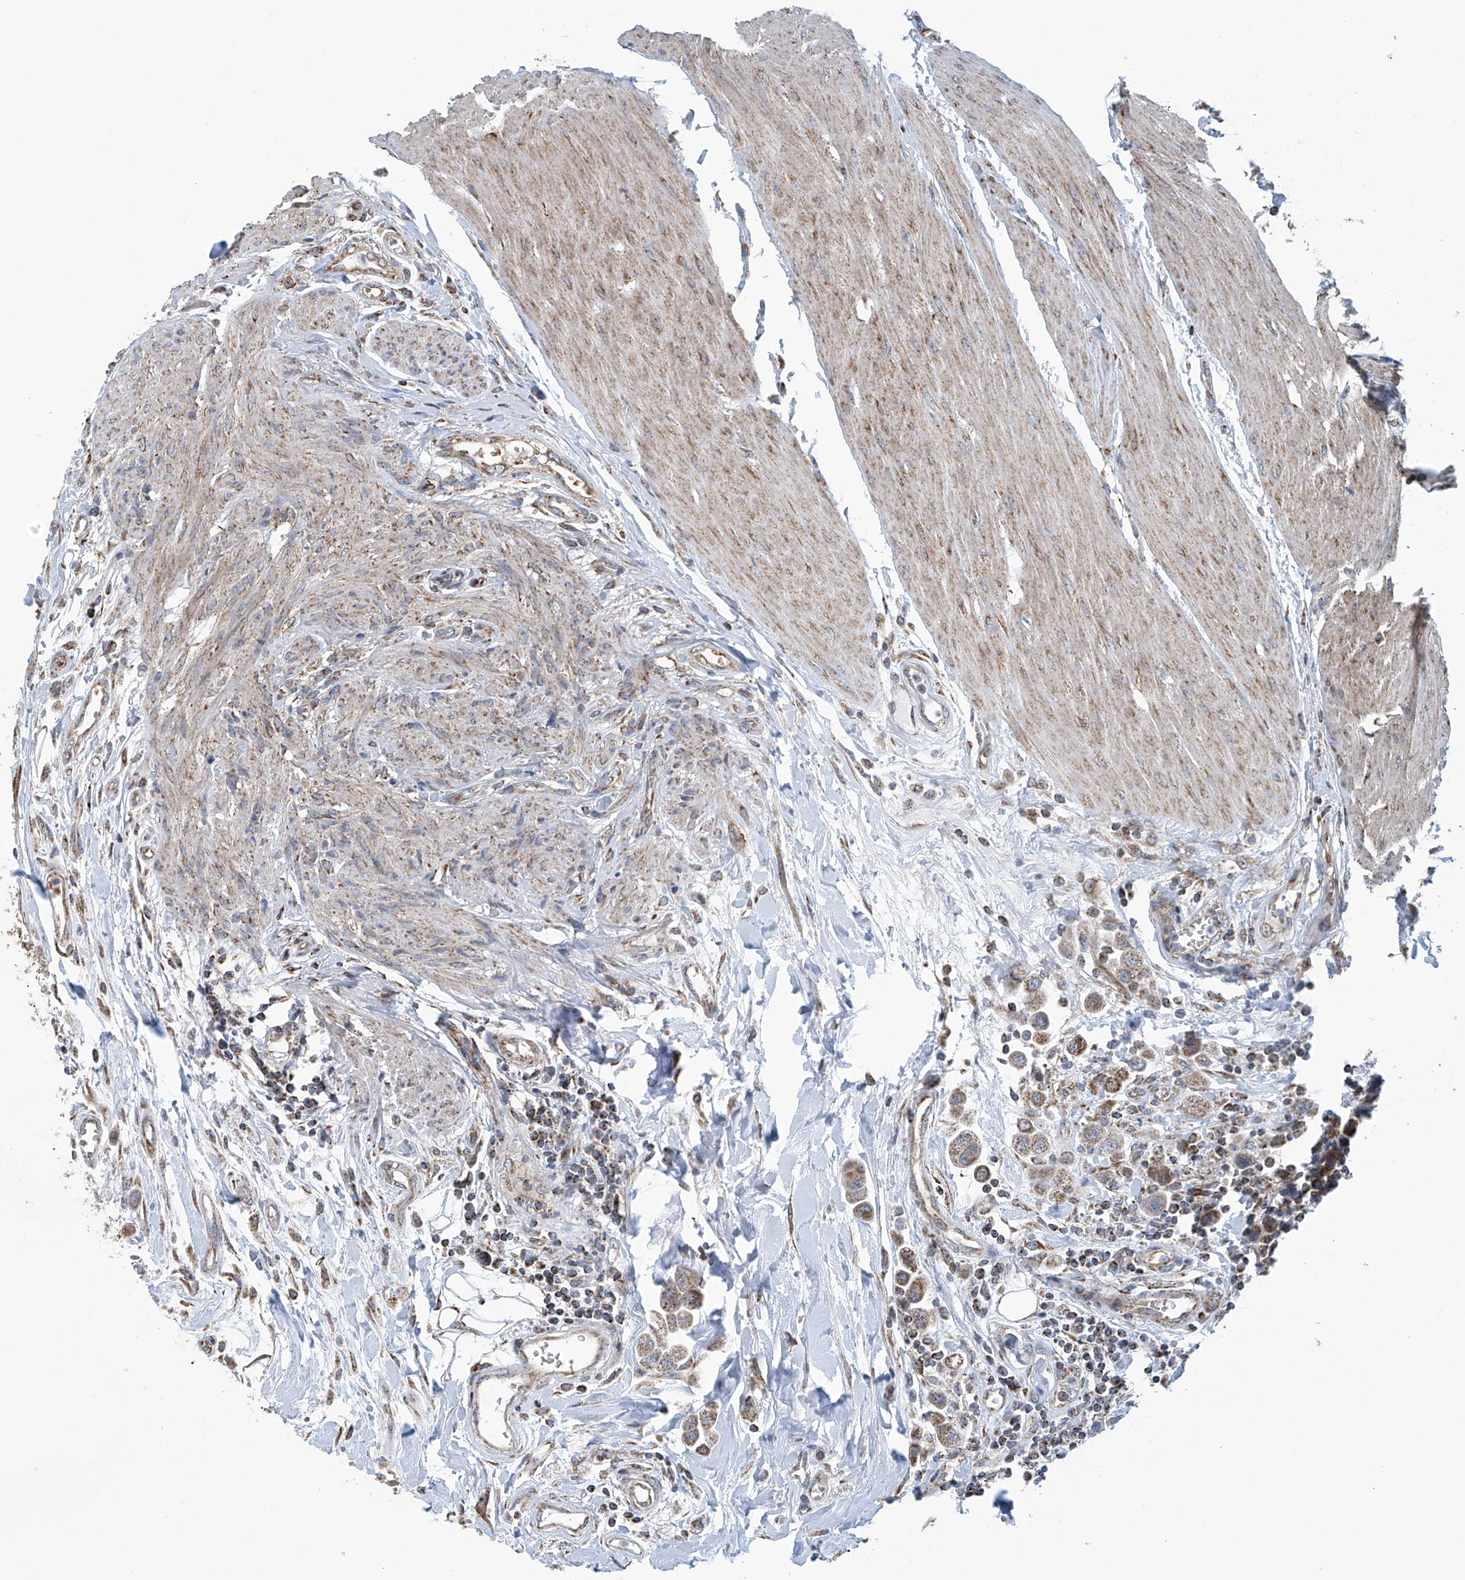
{"staining": {"intensity": "moderate", "quantity": ">75%", "location": "cytoplasmic/membranous"}, "tissue": "urothelial cancer", "cell_type": "Tumor cells", "image_type": "cancer", "snomed": [{"axis": "morphology", "description": "Urothelial carcinoma, High grade"}, {"axis": "topography", "description": "Urinary bladder"}], "caption": "This is an image of immunohistochemistry staining of urothelial cancer, which shows moderate positivity in the cytoplasmic/membranous of tumor cells.", "gene": "COMMD1", "patient": {"sex": "male", "age": 50}}